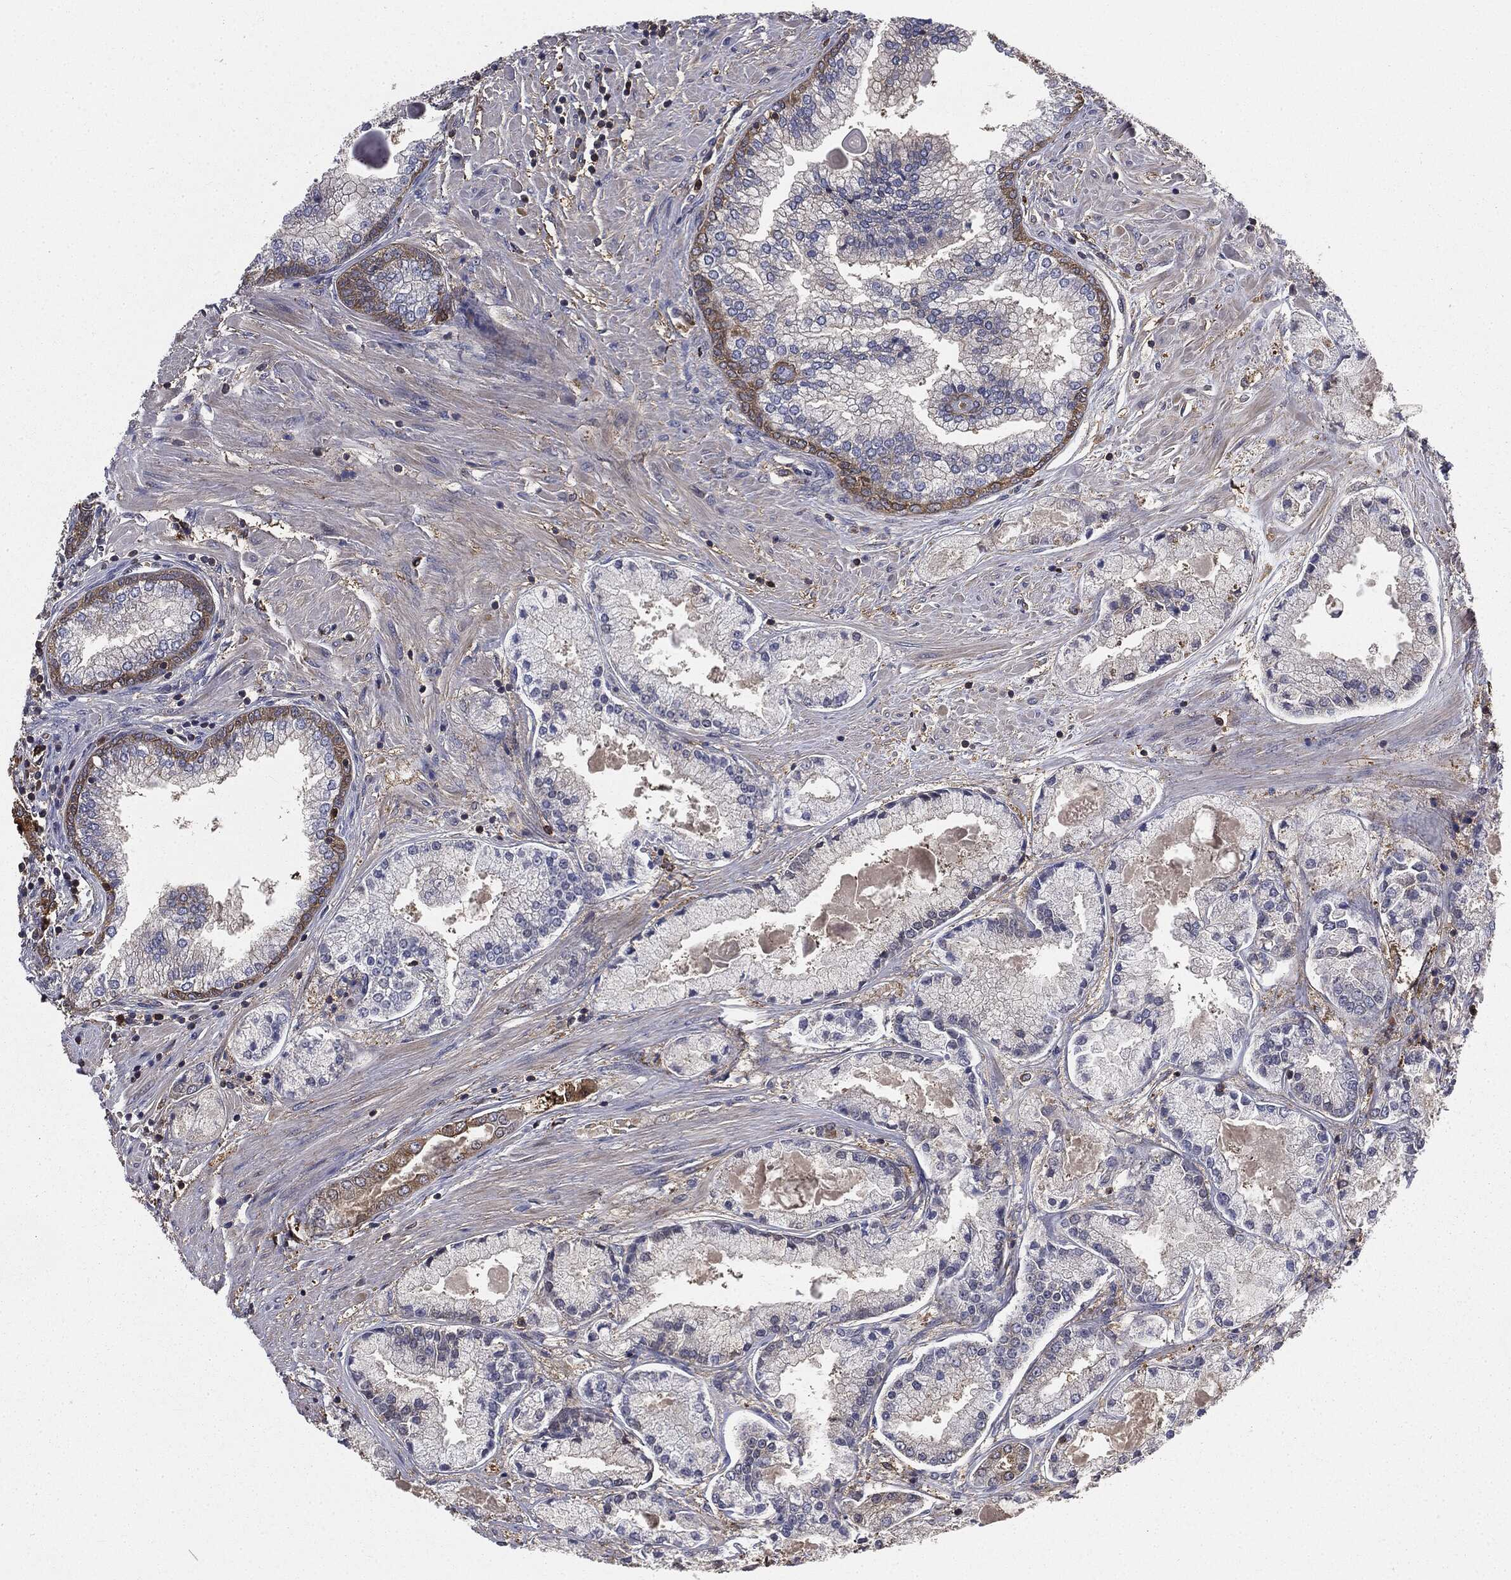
{"staining": {"intensity": "moderate", "quantity": "<25%", "location": "cytoplasmic/membranous"}, "tissue": "prostate cancer", "cell_type": "Tumor cells", "image_type": "cancer", "snomed": [{"axis": "morphology", "description": "Adenocarcinoma, High grade"}, {"axis": "topography", "description": "Prostate"}], "caption": "Moderate cytoplasmic/membranous protein staining is seen in about <25% of tumor cells in prostate cancer (adenocarcinoma (high-grade)).", "gene": "GNB5", "patient": {"sex": "male", "age": 67}}